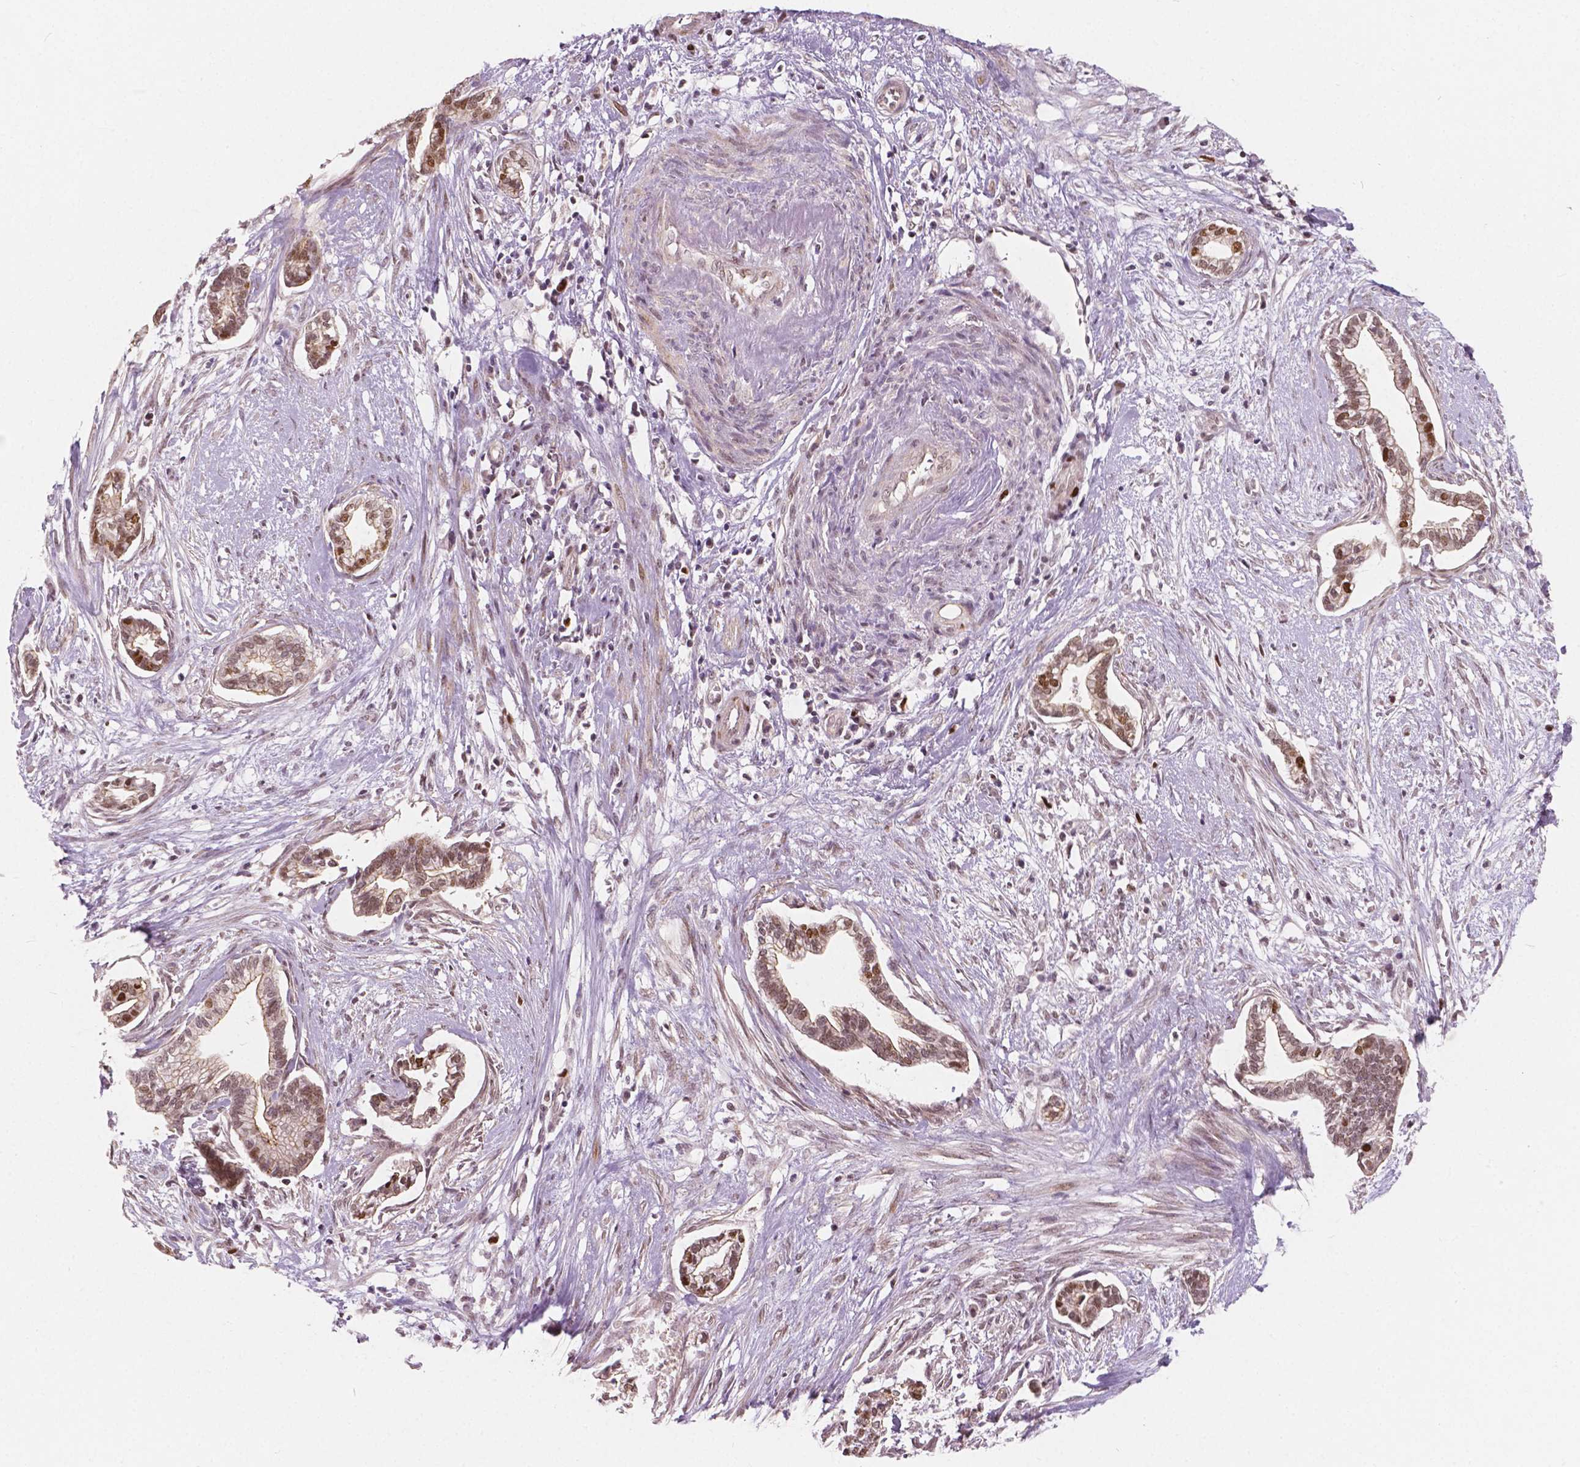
{"staining": {"intensity": "strong", "quantity": ">75%", "location": "cytoplasmic/membranous,nuclear"}, "tissue": "cervical cancer", "cell_type": "Tumor cells", "image_type": "cancer", "snomed": [{"axis": "morphology", "description": "Adenocarcinoma, NOS"}, {"axis": "topography", "description": "Cervix"}], "caption": "Tumor cells demonstrate high levels of strong cytoplasmic/membranous and nuclear expression in approximately >75% of cells in cervical adenocarcinoma. Immunohistochemistry stains the protein in brown and the nuclei are stained blue.", "gene": "NSD2", "patient": {"sex": "female", "age": 62}}